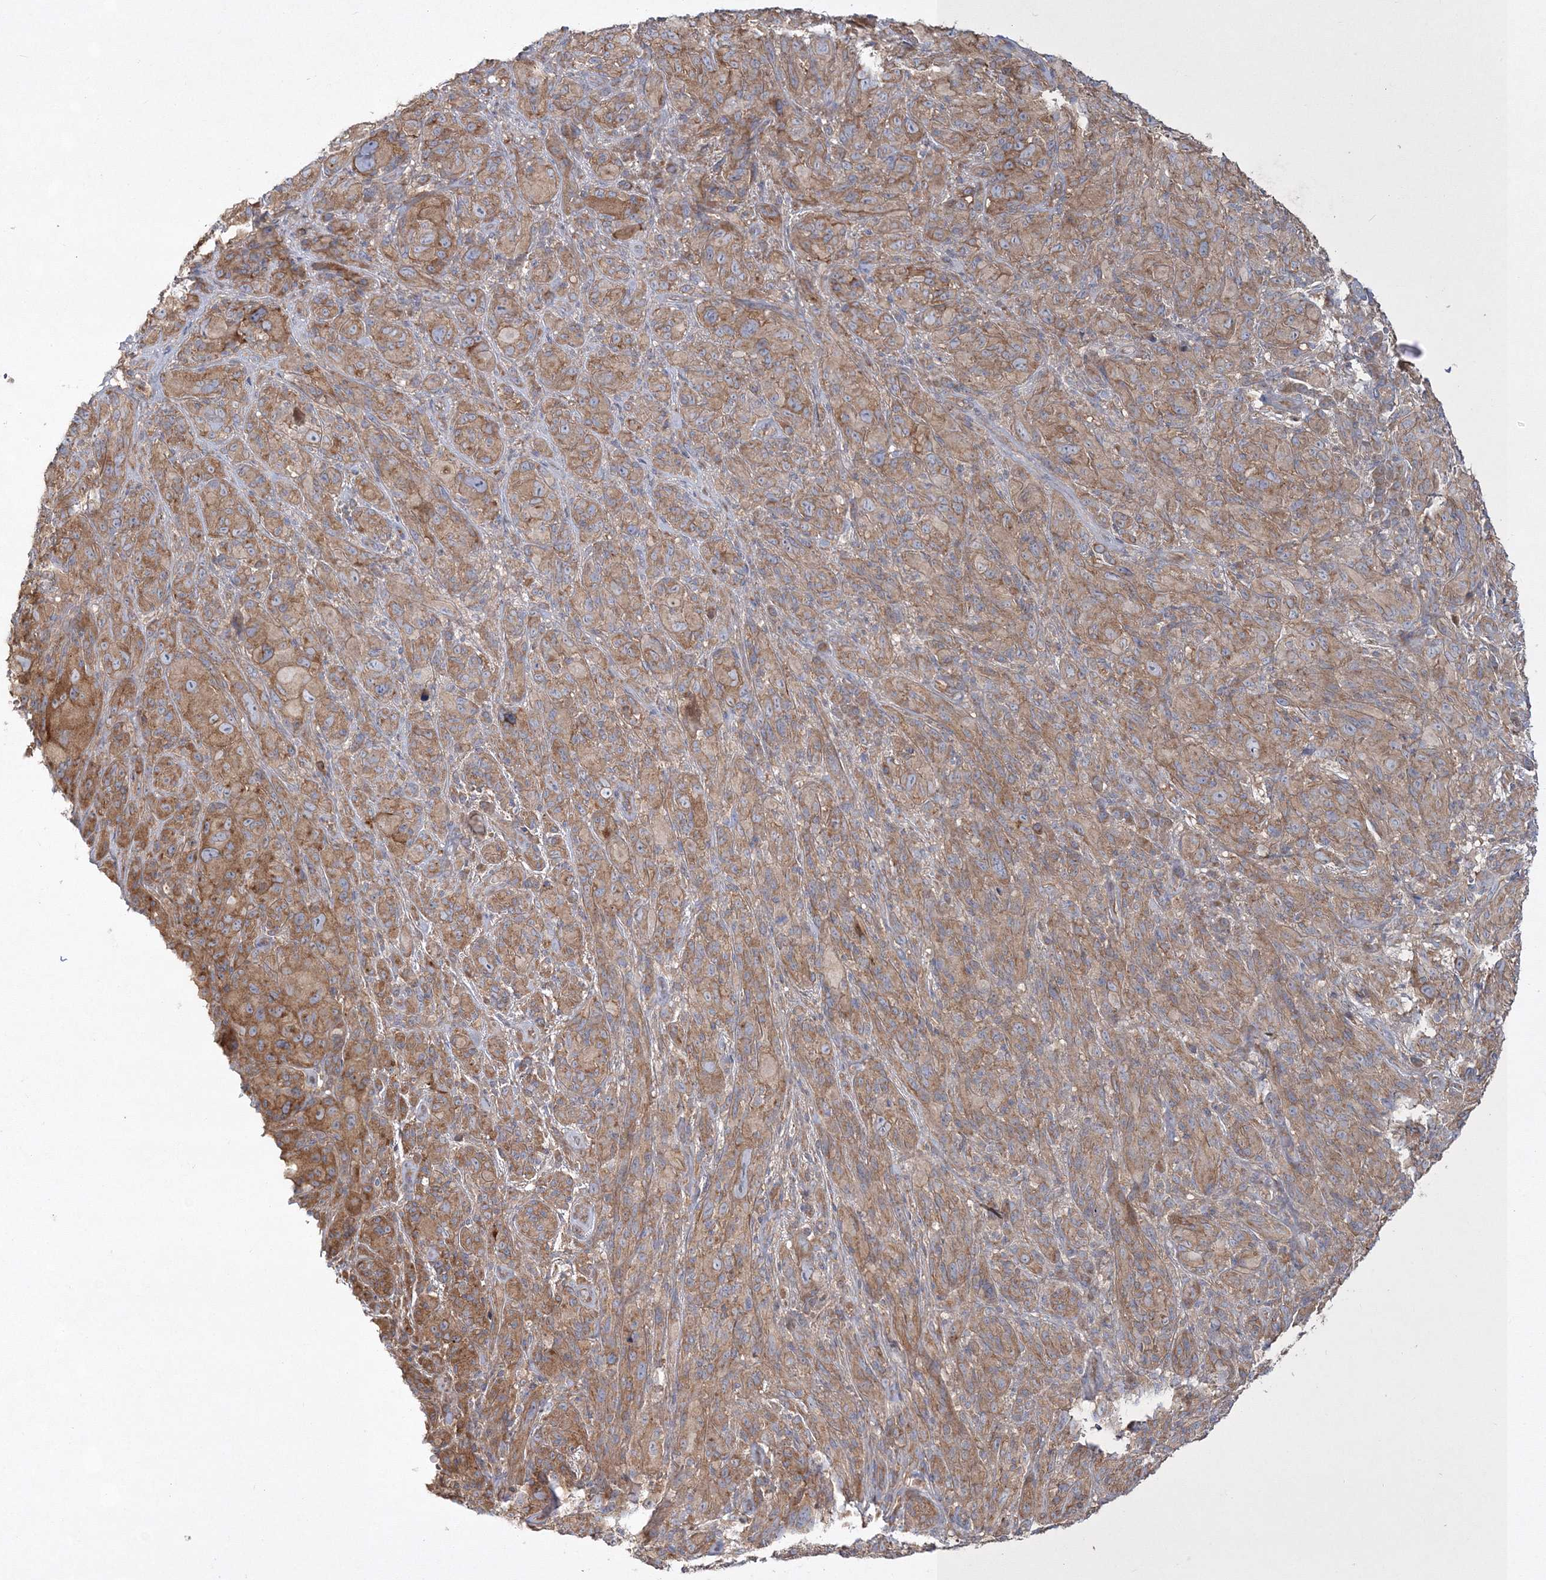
{"staining": {"intensity": "moderate", "quantity": ">75%", "location": "cytoplasmic/membranous"}, "tissue": "melanoma", "cell_type": "Tumor cells", "image_type": "cancer", "snomed": [{"axis": "morphology", "description": "Malignant melanoma, NOS"}, {"axis": "topography", "description": "Skin of head"}], "caption": "Immunohistochemical staining of melanoma shows medium levels of moderate cytoplasmic/membranous staining in about >75% of tumor cells.", "gene": "ZSWIM6", "patient": {"sex": "male", "age": 96}}